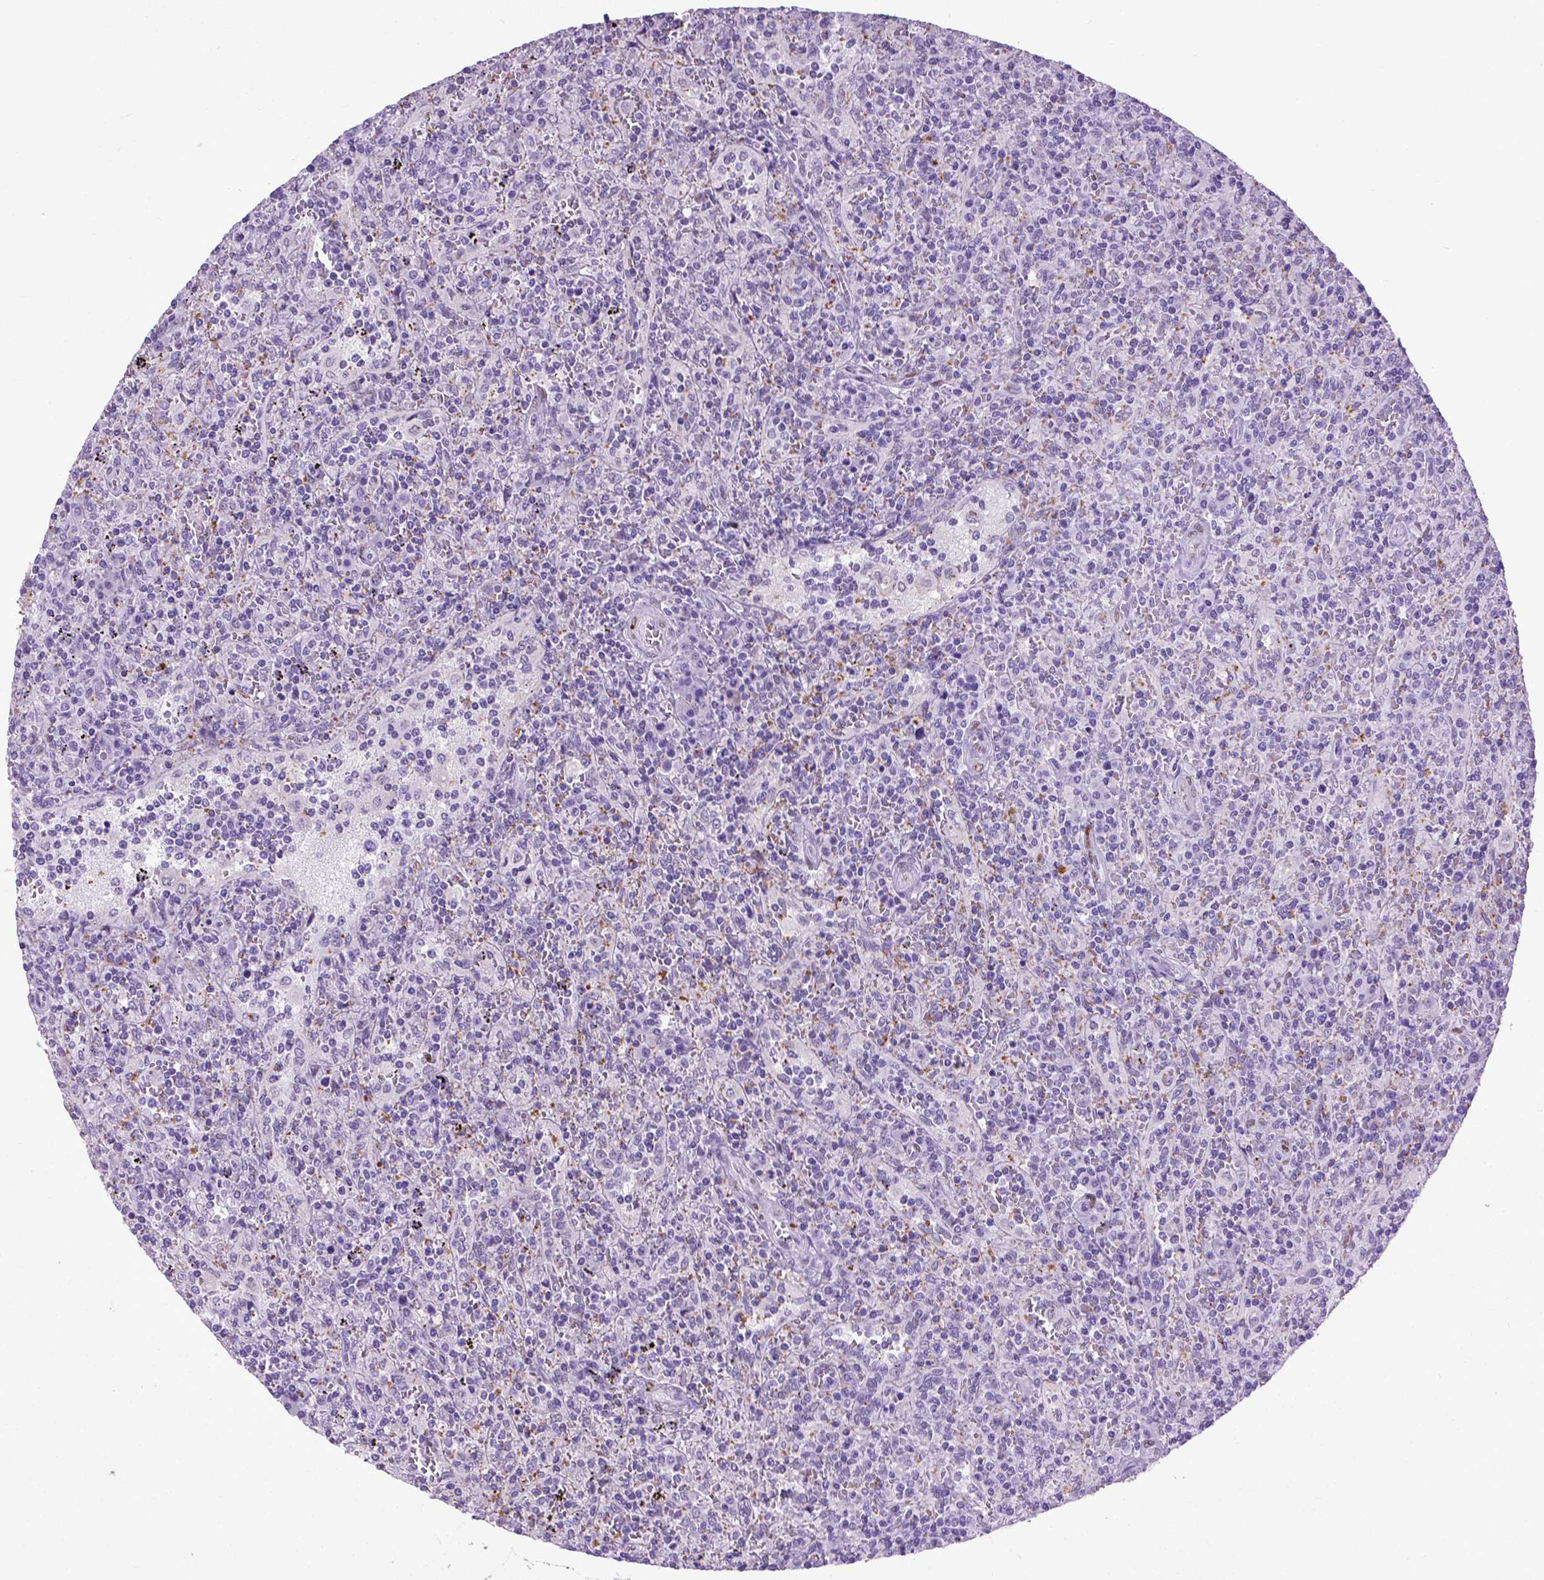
{"staining": {"intensity": "negative", "quantity": "none", "location": "none"}, "tissue": "lymphoma", "cell_type": "Tumor cells", "image_type": "cancer", "snomed": [{"axis": "morphology", "description": "Malignant lymphoma, non-Hodgkin's type, Low grade"}, {"axis": "topography", "description": "Spleen"}], "caption": "Immunohistochemistry (IHC) of human lymphoma exhibits no expression in tumor cells. (Brightfield microscopy of DAB (3,3'-diaminobenzidine) immunohistochemistry at high magnification).", "gene": "ADAMTS8", "patient": {"sex": "male", "age": 62}}